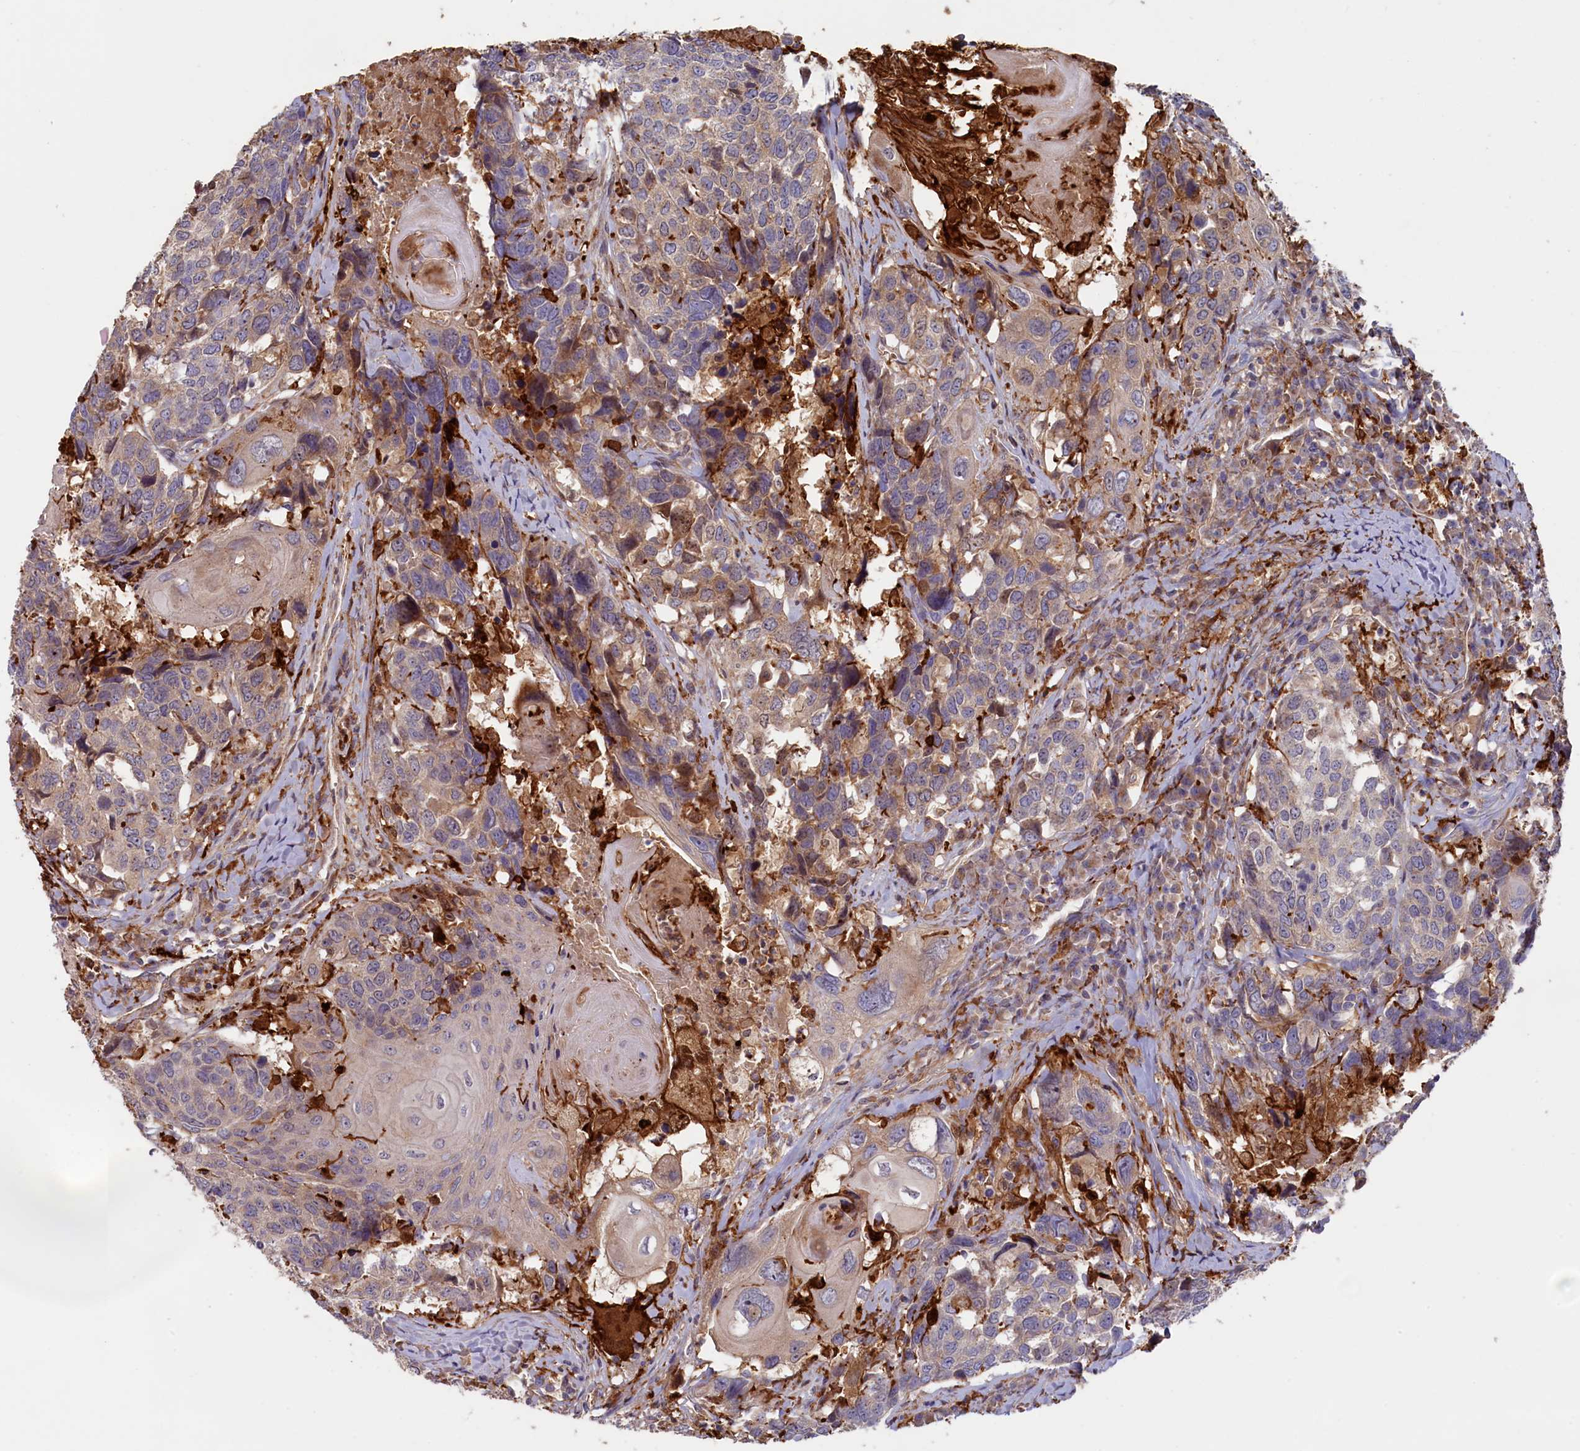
{"staining": {"intensity": "negative", "quantity": "none", "location": "none"}, "tissue": "head and neck cancer", "cell_type": "Tumor cells", "image_type": "cancer", "snomed": [{"axis": "morphology", "description": "Squamous cell carcinoma, NOS"}, {"axis": "topography", "description": "Head-Neck"}], "caption": "Immunohistochemistry micrograph of squamous cell carcinoma (head and neck) stained for a protein (brown), which demonstrates no staining in tumor cells. (IHC, brightfield microscopy, high magnification).", "gene": "FERMT1", "patient": {"sex": "male", "age": 66}}